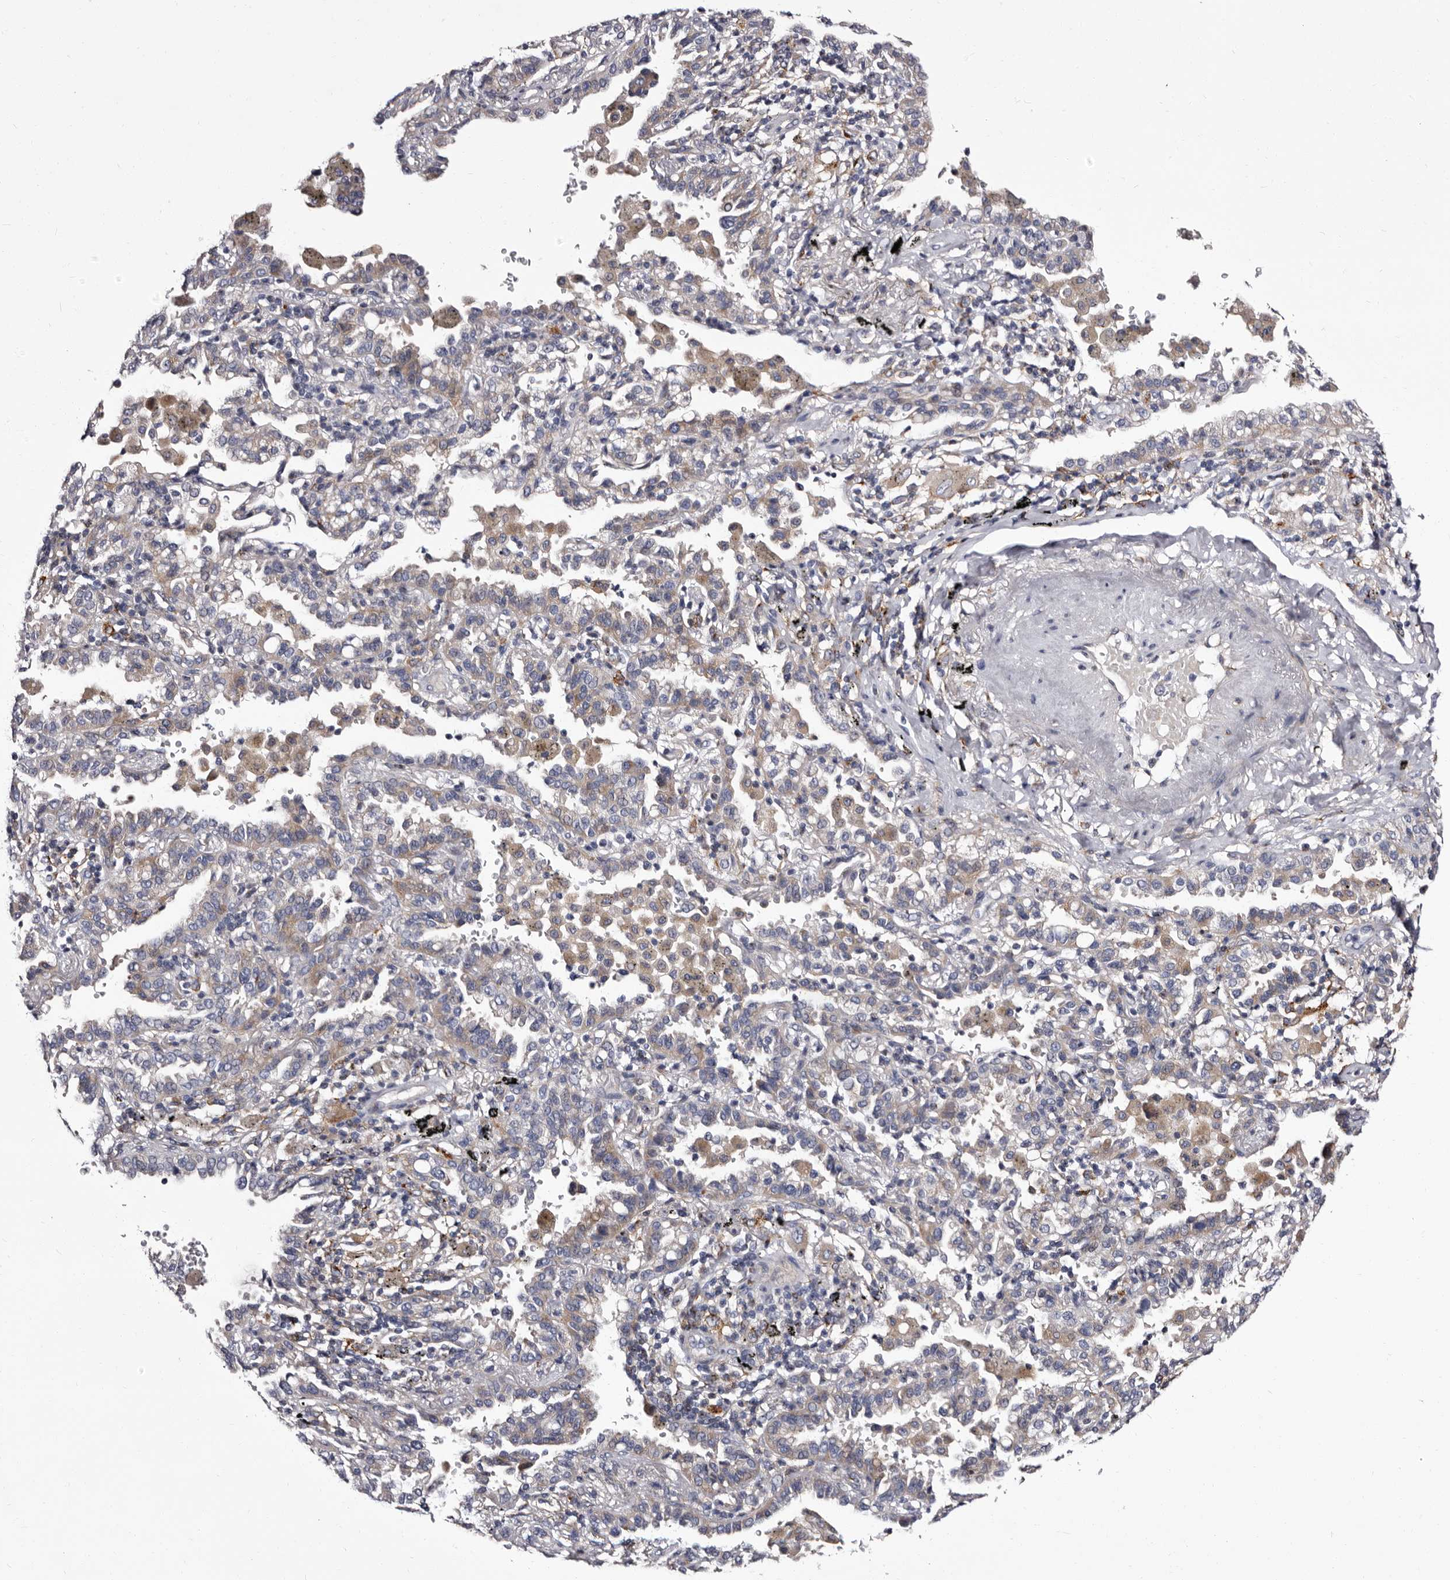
{"staining": {"intensity": "weak", "quantity": "<25%", "location": "cytoplasmic/membranous"}, "tissue": "lung cancer", "cell_type": "Tumor cells", "image_type": "cancer", "snomed": [{"axis": "morphology", "description": "Normal tissue, NOS"}, {"axis": "morphology", "description": "Adenocarcinoma, NOS"}, {"axis": "topography", "description": "Lung"}], "caption": "Tumor cells show no significant protein expression in adenocarcinoma (lung).", "gene": "AUNIP", "patient": {"sex": "male", "age": 59}}